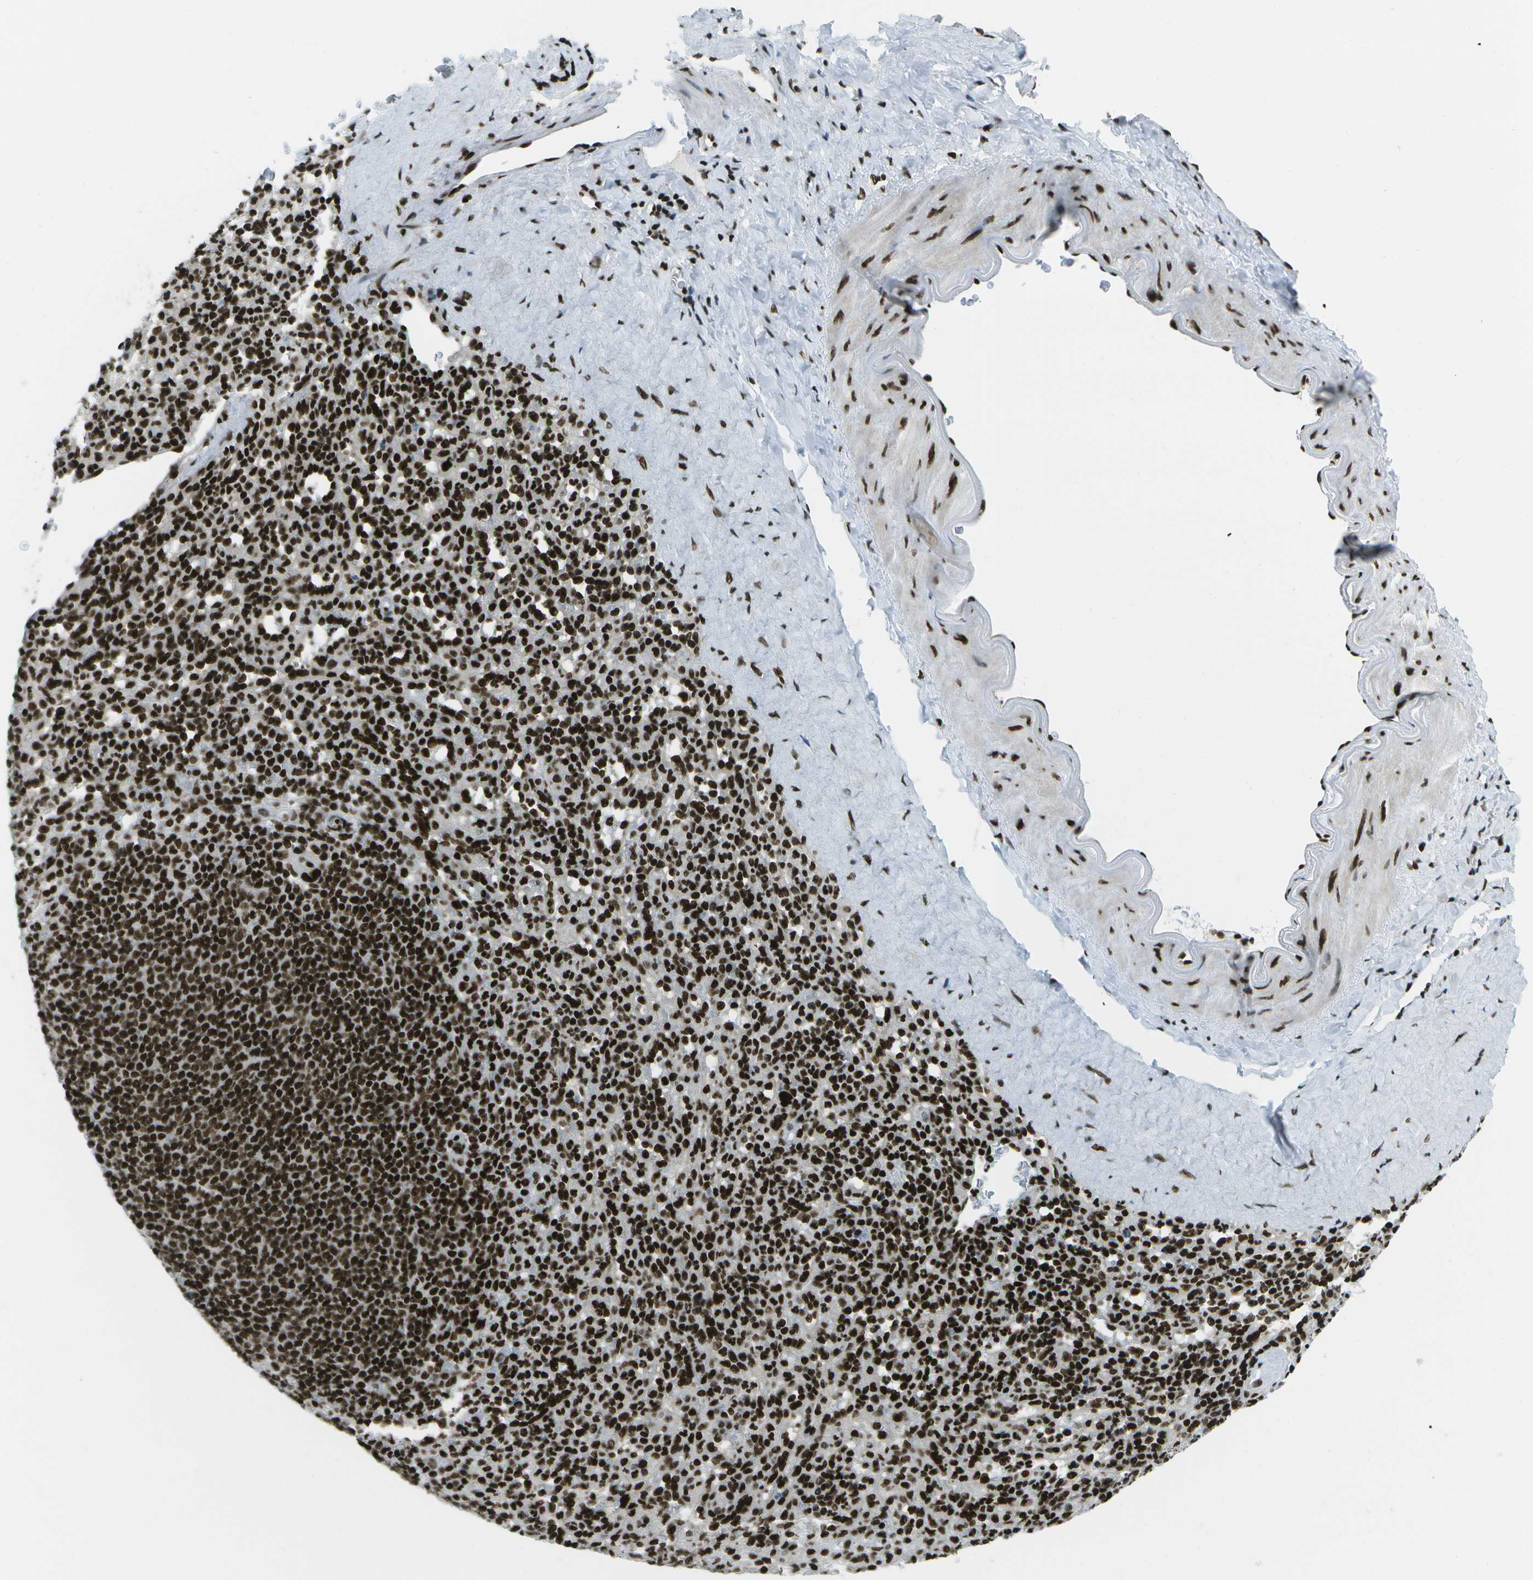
{"staining": {"intensity": "strong", "quantity": ">75%", "location": "nuclear"}, "tissue": "spleen", "cell_type": "Cells in red pulp", "image_type": "normal", "snomed": [{"axis": "morphology", "description": "Normal tissue, NOS"}, {"axis": "topography", "description": "Spleen"}], "caption": "Cells in red pulp exhibit strong nuclear expression in approximately >75% of cells in normal spleen.", "gene": "GLYR1", "patient": {"sex": "male", "age": 36}}